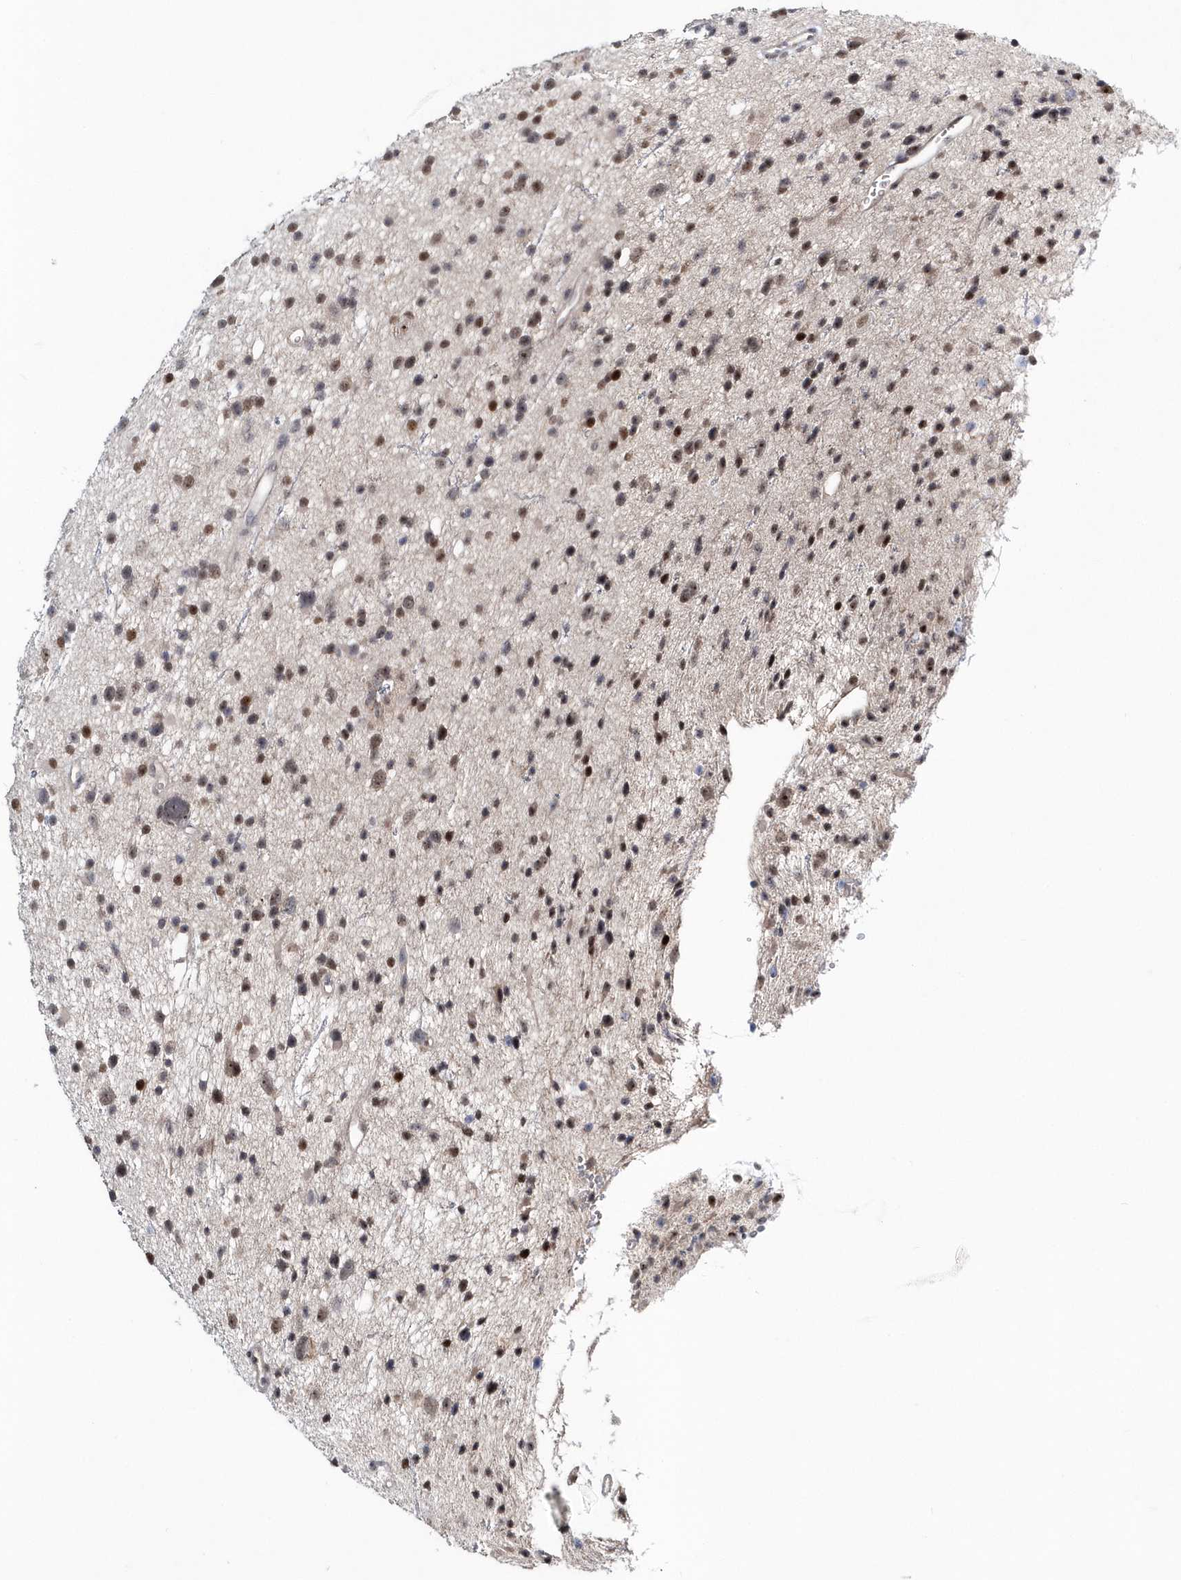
{"staining": {"intensity": "moderate", "quantity": "25%-75%", "location": "nuclear"}, "tissue": "glioma", "cell_type": "Tumor cells", "image_type": "cancer", "snomed": [{"axis": "morphology", "description": "Glioma, malignant, Low grade"}, {"axis": "topography", "description": "Cerebral cortex"}], "caption": "IHC of glioma exhibits medium levels of moderate nuclear staining in approximately 25%-75% of tumor cells.", "gene": "ASCL4", "patient": {"sex": "female", "age": 39}}